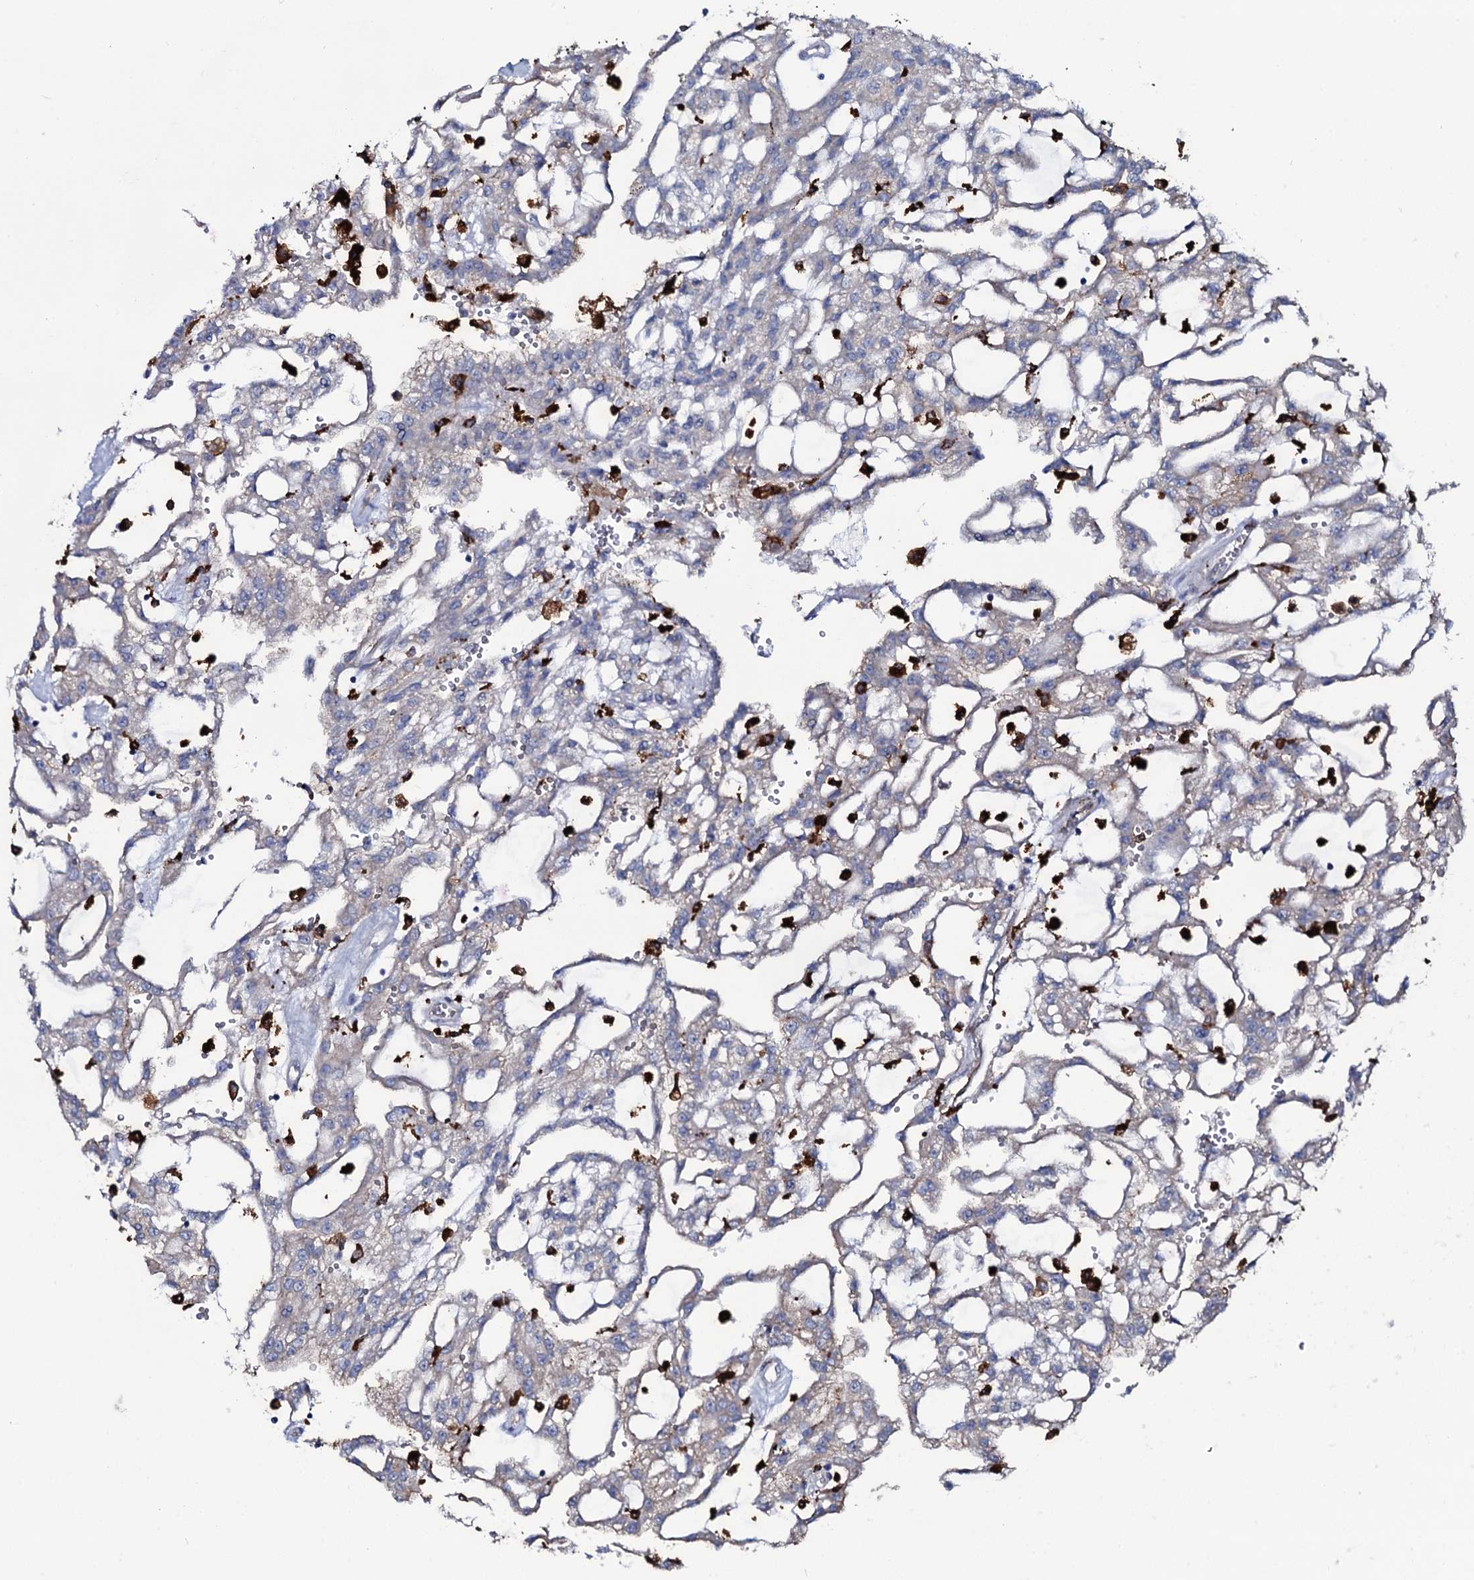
{"staining": {"intensity": "negative", "quantity": "none", "location": "none"}, "tissue": "renal cancer", "cell_type": "Tumor cells", "image_type": "cancer", "snomed": [{"axis": "morphology", "description": "Adenocarcinoma, NOS"}, {"axis": "topography", "description": "Kidney"}], "caption": "High magnification brightfield microscopy of renal adenocarcinoma stained with DAB (3,3'-diaminobenzidine) (brown) and counterstained with hematoxylin (blue): tumor cells show no significant positivity.", "gene": "OSBPL2", "patient": {"sex": "male", "age": 63}}